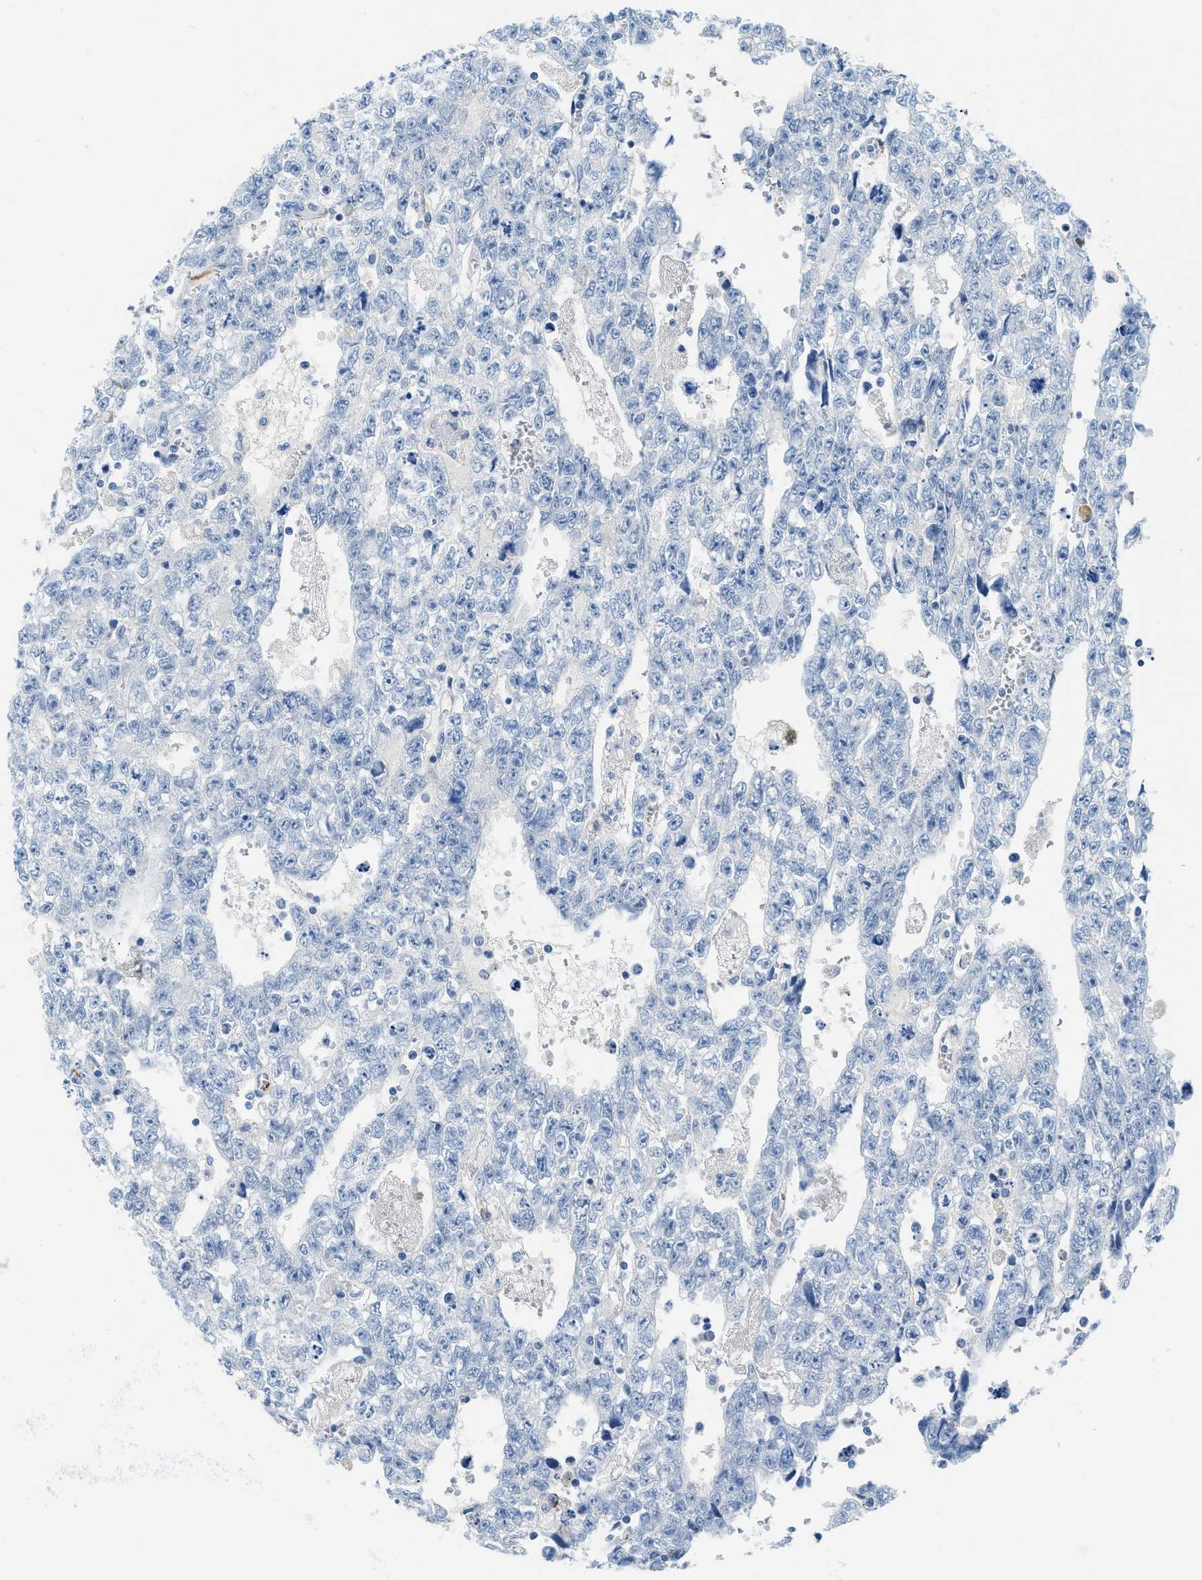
{"staining": {"intensity": "negative", "quantity": "none", "location": "none"}, "tissue": "testis cancer", "cell_type": "Tumor cells", "image_type": "cancer", "snomed": [{"axis": "morphology", "description": "Seminoma, NOS"}, {"axis": "morphology", "description": "Carcinoma, Embryonal, NOS"}, {"axis": "topography", "description": "Testis"}], "caption": "A photomicrograph of human testis embryonal carcinoma is negative for staining in tumor cells. (DAB immunohistochemistry (IHC) visualized using brightfield microscopy, high magnification).", "gene": "MBL2", "patient": {"sex": "male", "age": 38}}